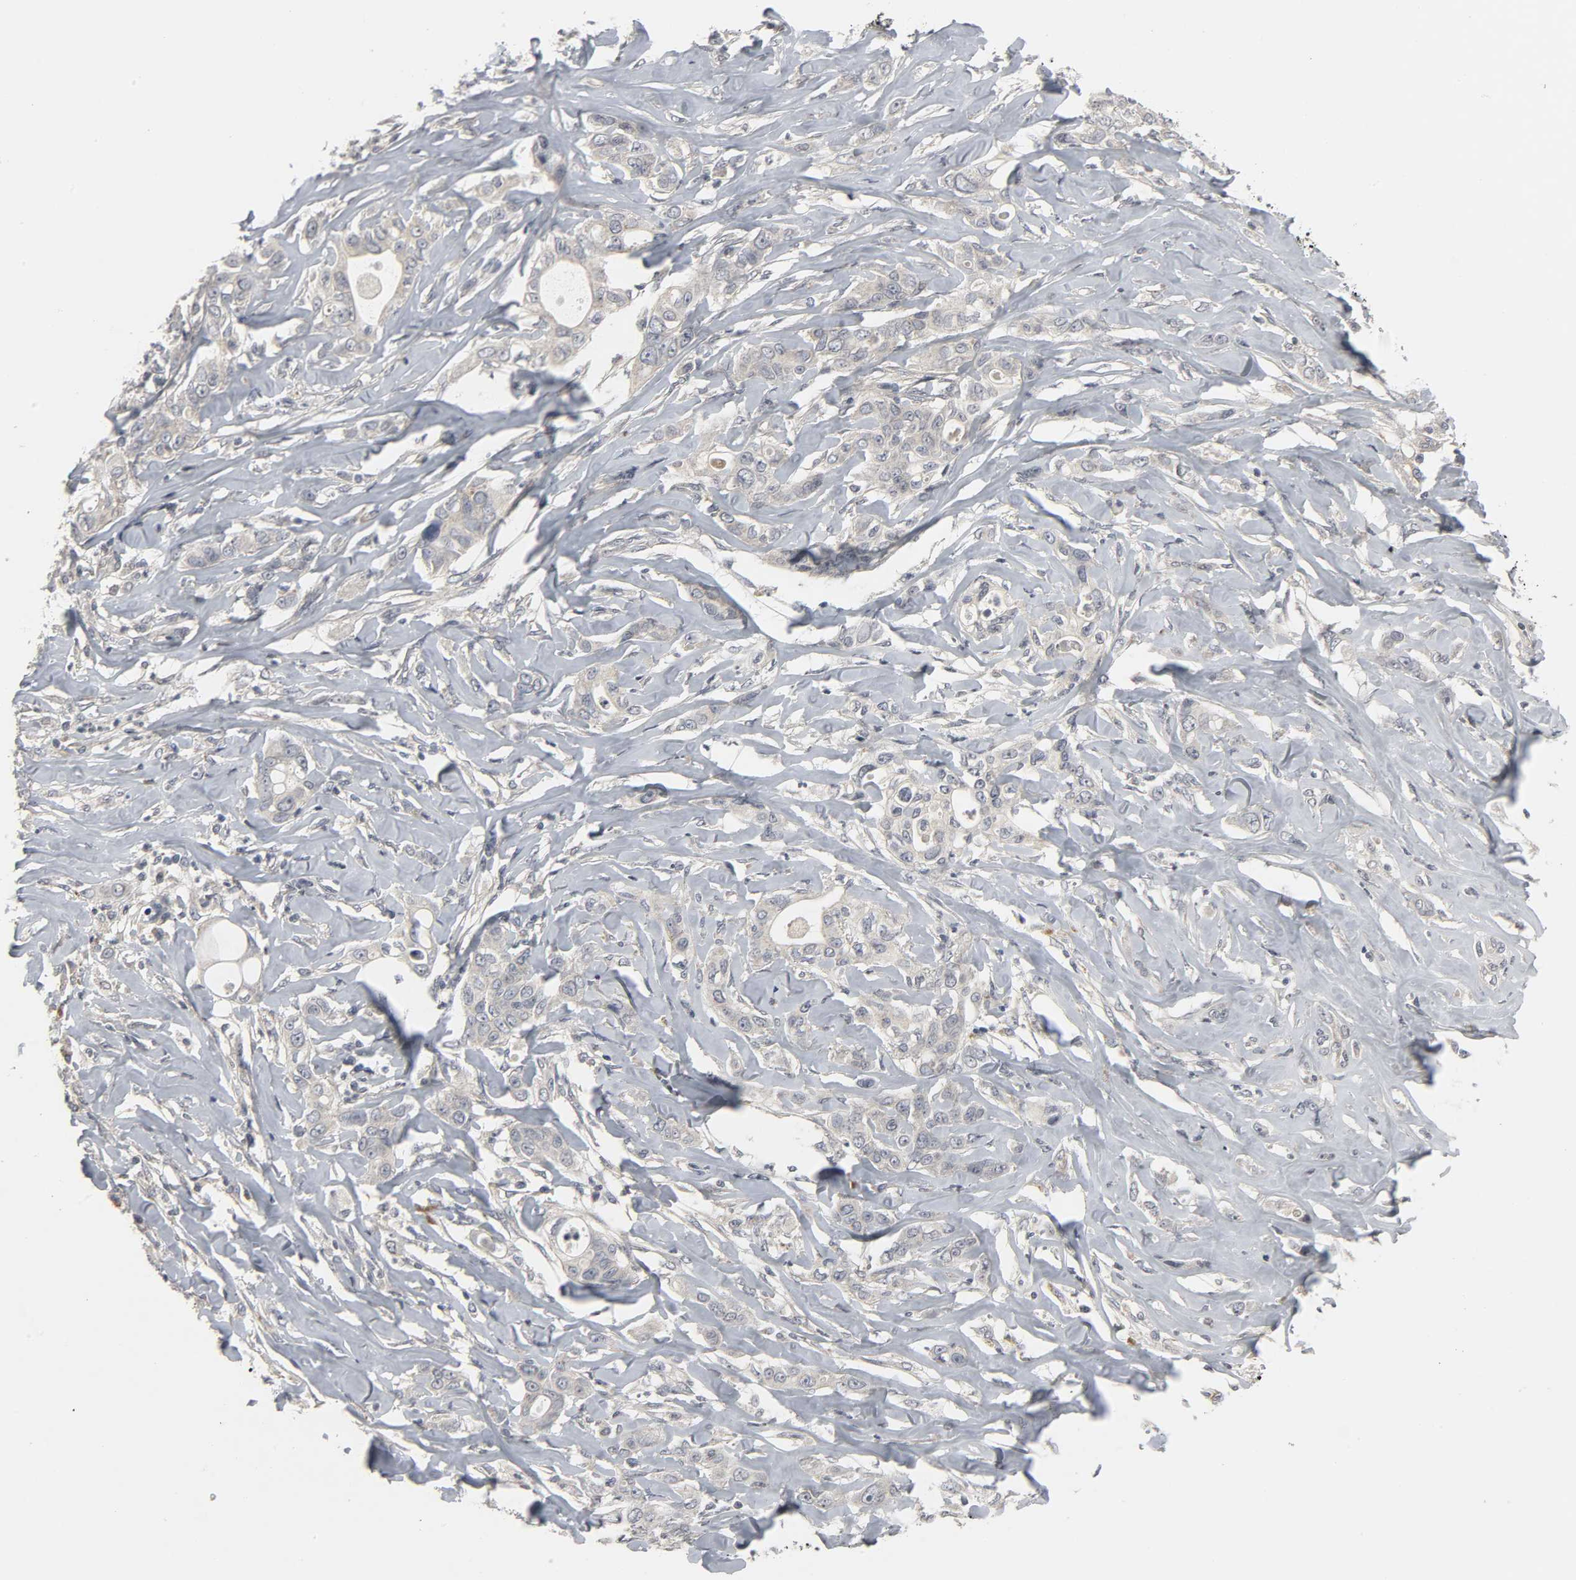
{"staining": {"intensity": "weak", "quantity": "25%-75%", "location": "cytoplasmic/membranous"}, "tissue": "liver cancer", "cell_type": "Tumor cells", "image_type": "cancer", "snomed": [{"axis": "morphology", "description": "Cholangiocarcinoma"}, {"axis": "topography", "description": "Liver"}], "caption": "Cholangiocarcinoma (liver) tissue exhibits weak cytoplasmic/membranous staining in approximately 25%-75% of tumor cells, visualized by immunohistochemistry. Using DAB (brown) and hematoxylin (blue) stains, captured at high magnification using brightfield microscopy.", "gene": "CLIP1", "patient": {"sex": "female", "age": 67}}